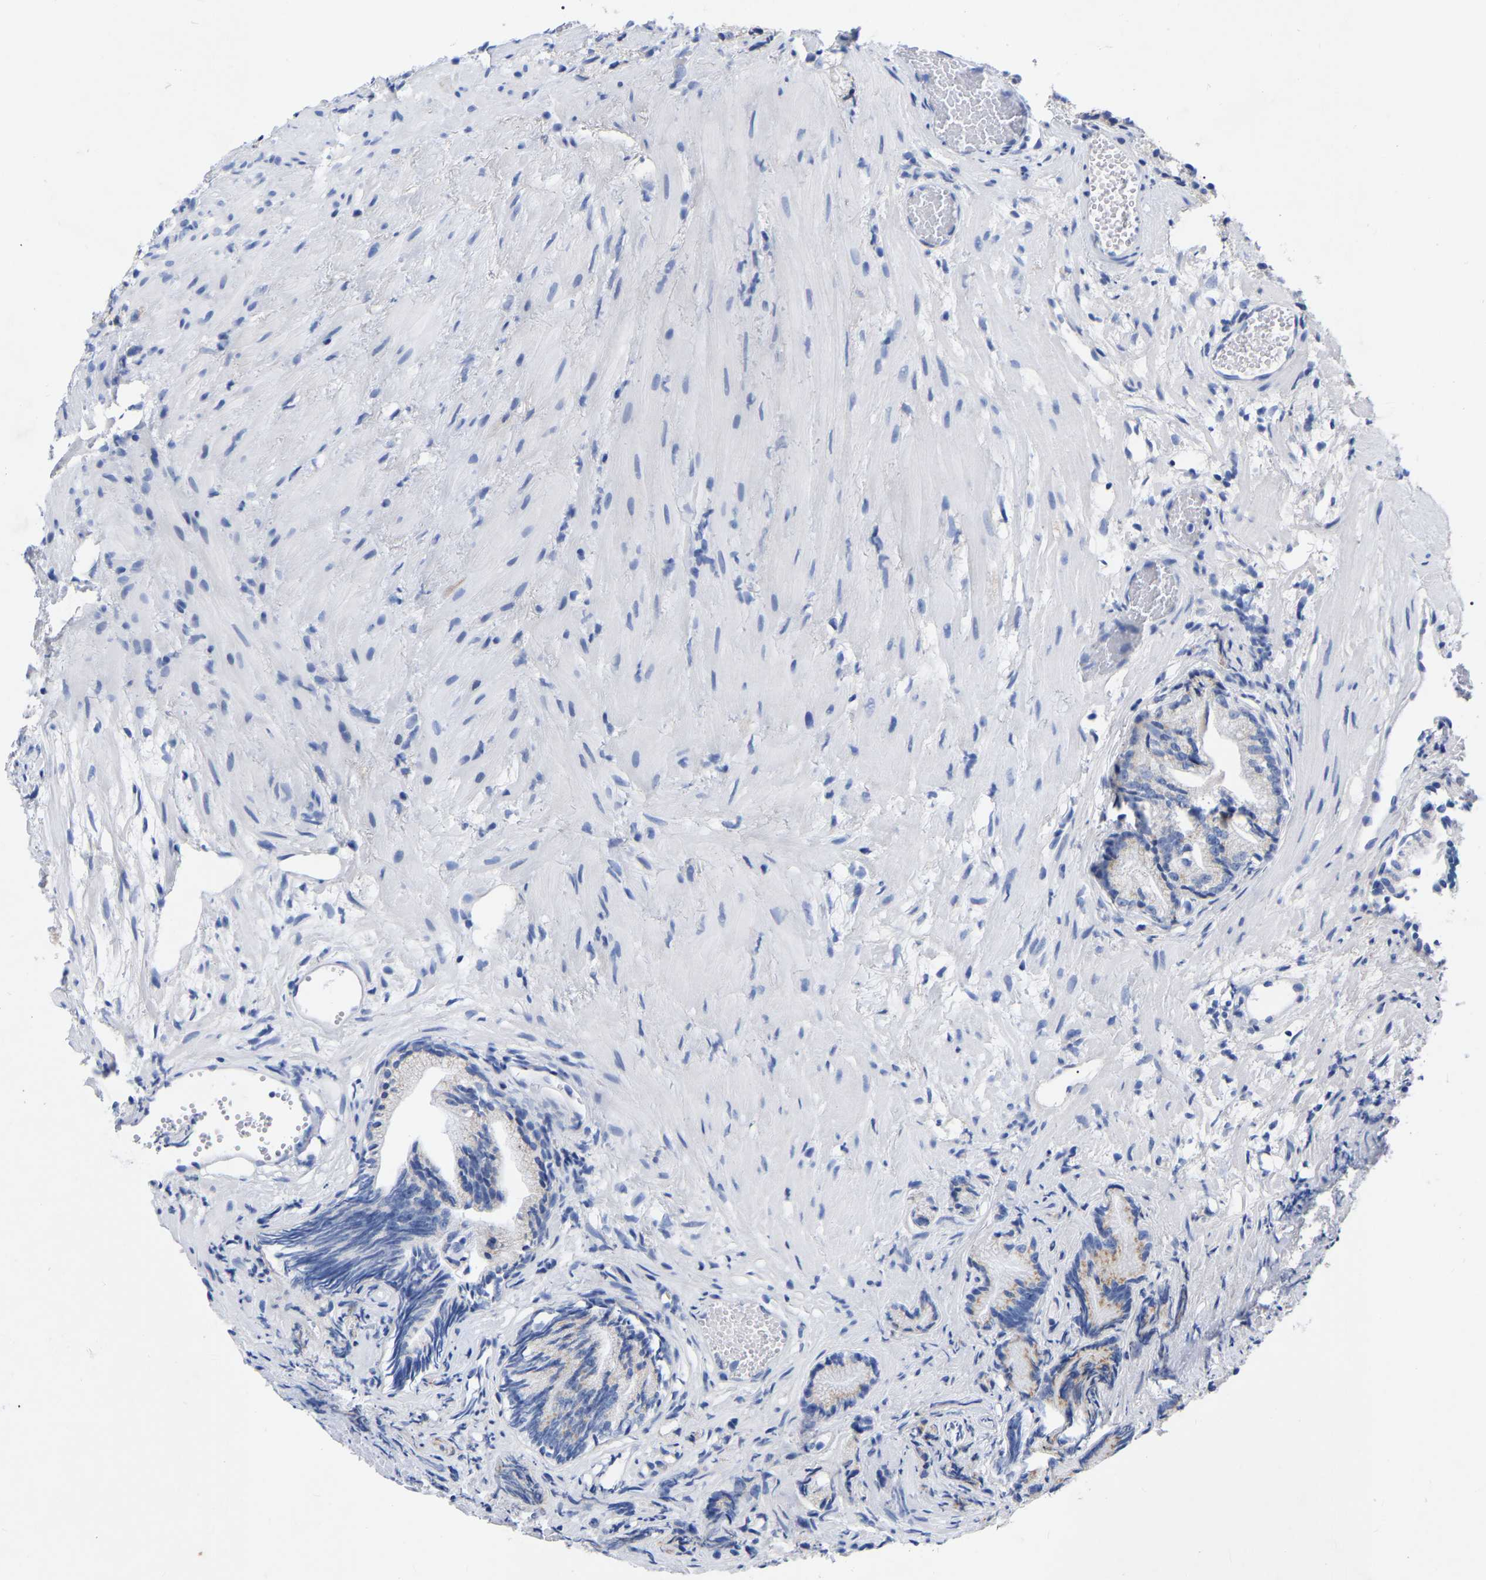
{"staining": {"intensity": "negative", "quantity": "none", "location": "none"}, "tissue": "prostate cancer", "cell_type": "Tumor cells", "image_type": "cancer", "snomed": [{"axis": "morphology", "description": "Adenocarcinoma, Low grade"}, {"axis": "topography", "description": "Prostate"}], "caption": "Histopathology image shows no protein expression in tumor cells of prostate cancer tissue.", "gene": "ZNF629", "patient": {"sex": "male", "age": 89}}